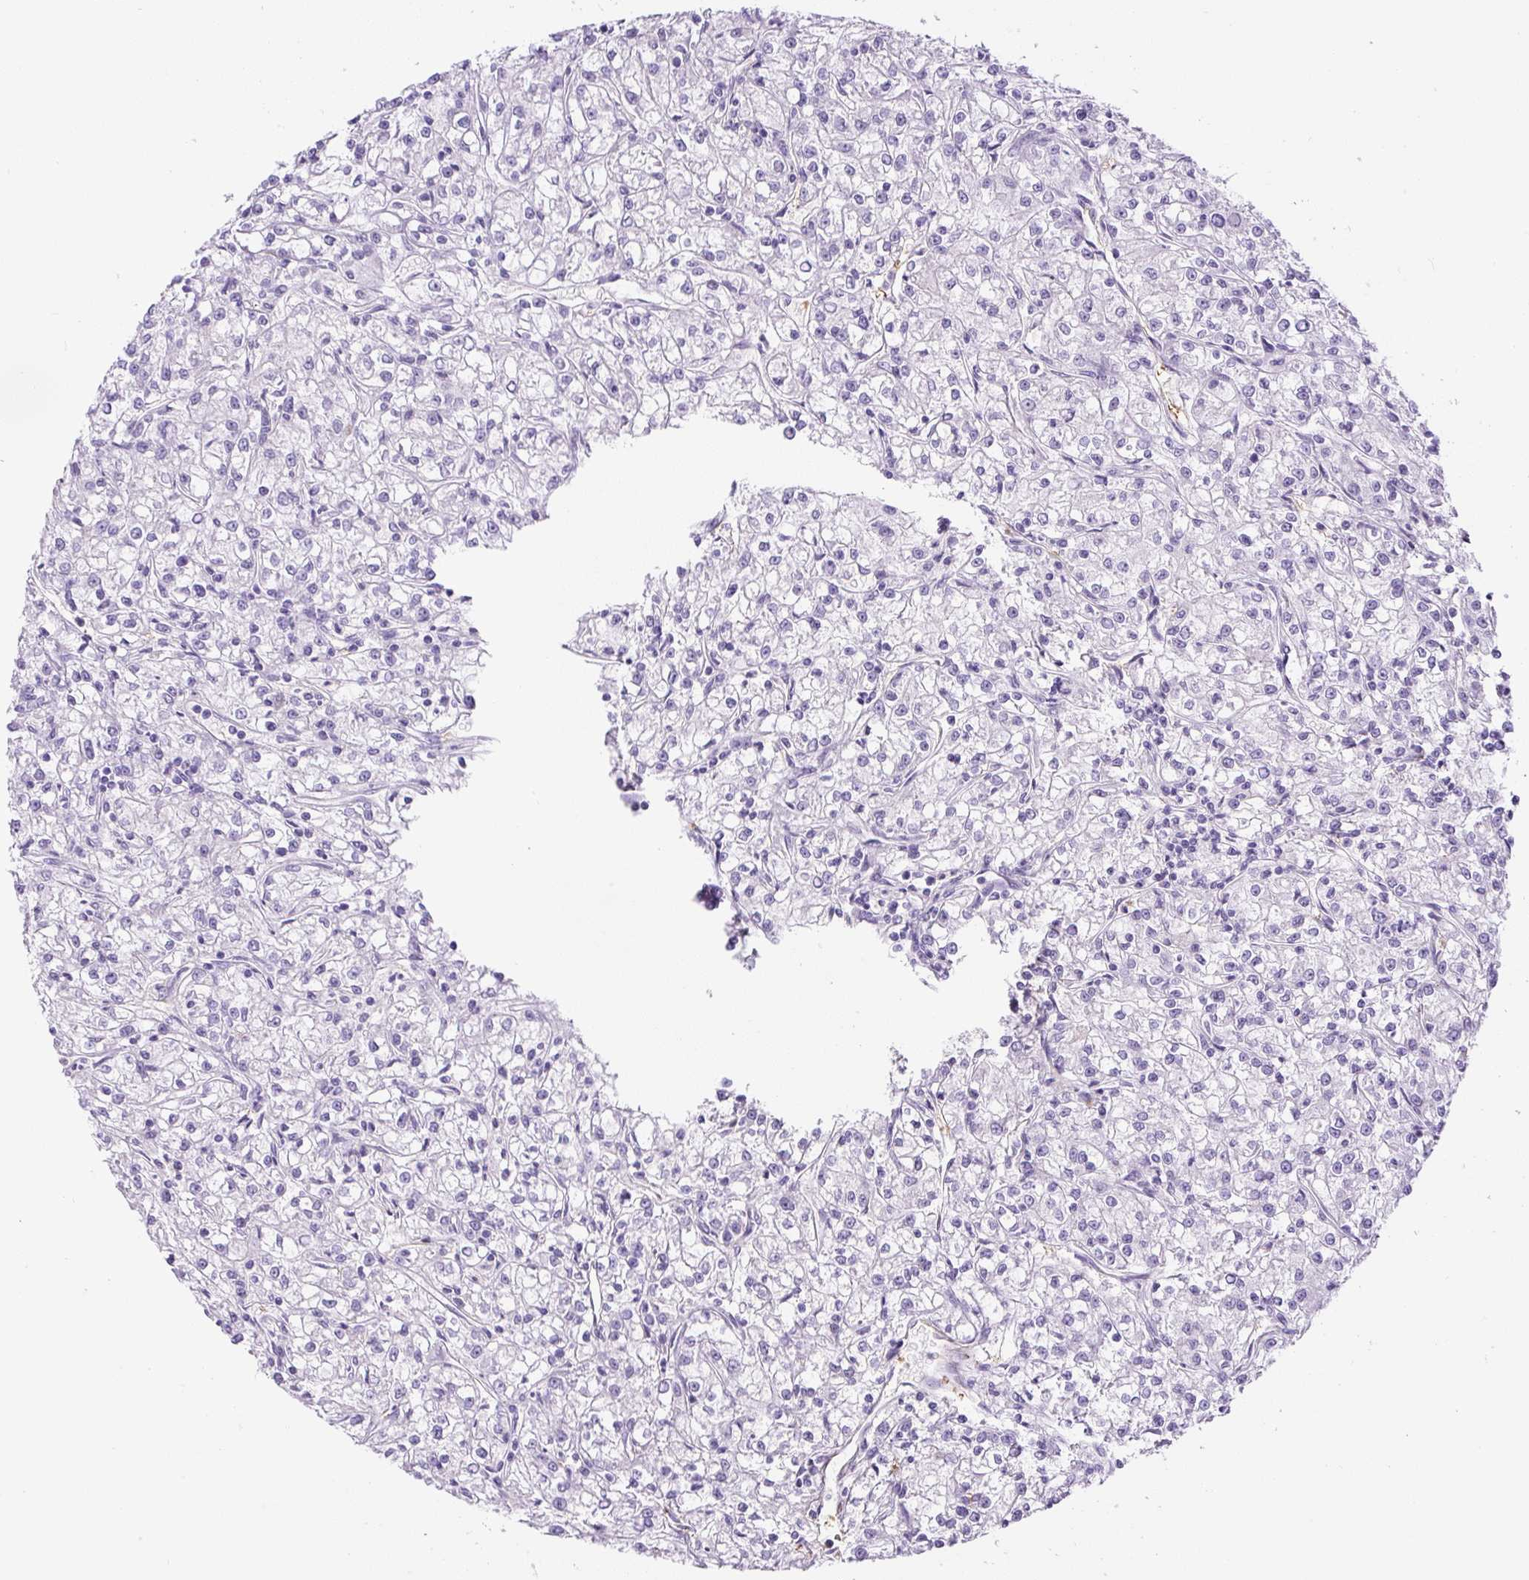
{"staining": {"intensity": "negative", "quantity": "none", "location": "none"}, "tissue": "renal cancer", "cell_type": "Tumor cells", "image_type": "cancer", "snomed": [{"axis": "morphology", "description": "Adenocarcinoma, NOS"}, {"axis": "topography", "description": "Kidney"}], "caption": "High power microscopy histopathology image of an IHC micrograph of renal adenocarcinoma, revealing no significant staining in tumor cells.", "gene": "B3GALT5", "patient": {"sex": "female", "age": 59}}